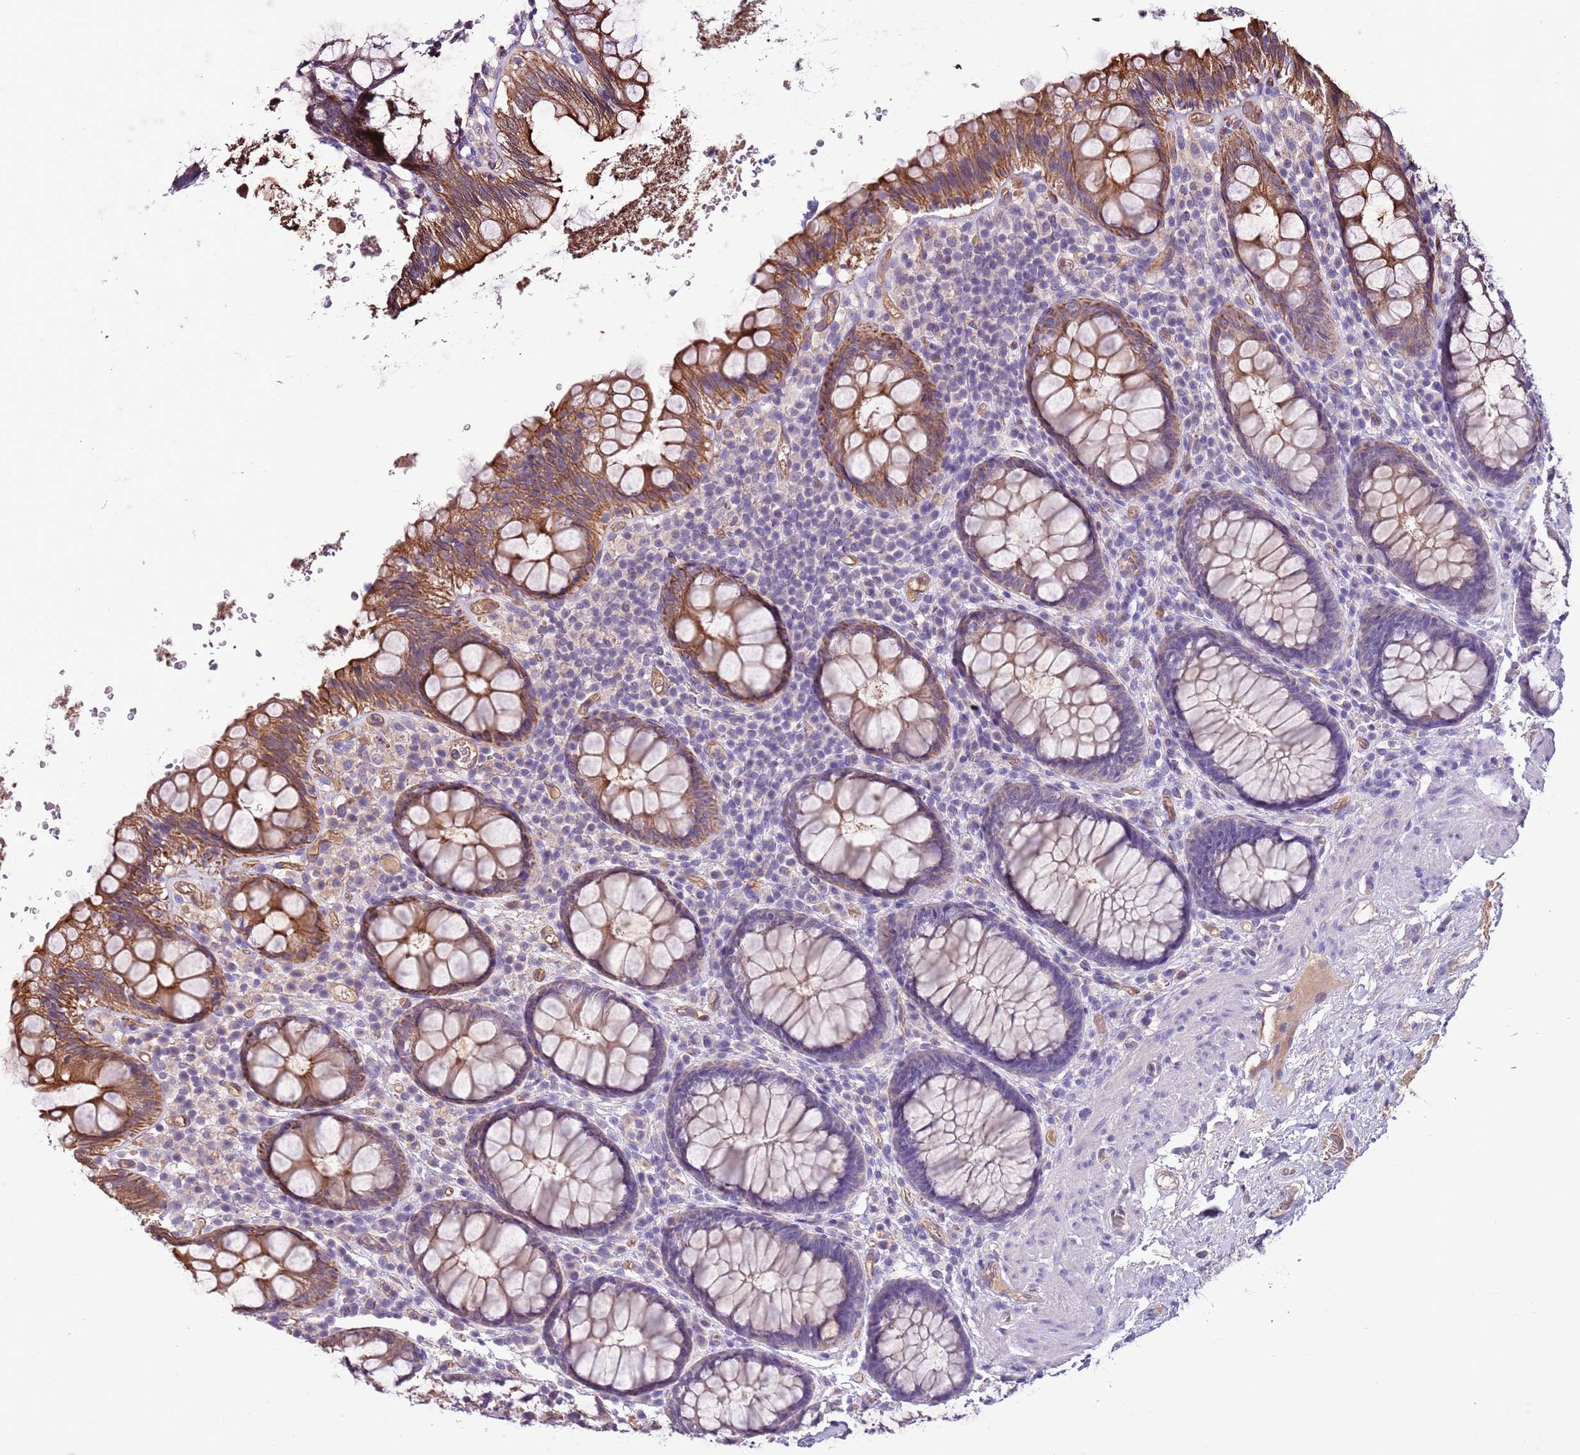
{"staining": {"intensity": "moderate", "quantity": "25%-75%", "location": "cytoplasmic/membranous"}, "tissue": "rectum", "cell_type": "Glandular cells", "image_type": "normal", "snomed": [{"axis": "morphology", "description": "Normal tissue, NOS"}, {"axis": "topography", "description": "Rectum"}], "caption": "Moderate cytoplasmic/membranous positivity is present in approximately 25%-75% of glandular cells in benign rectum.", "gene": "HES3", "patient": {"sex": "male", "age": 83}}